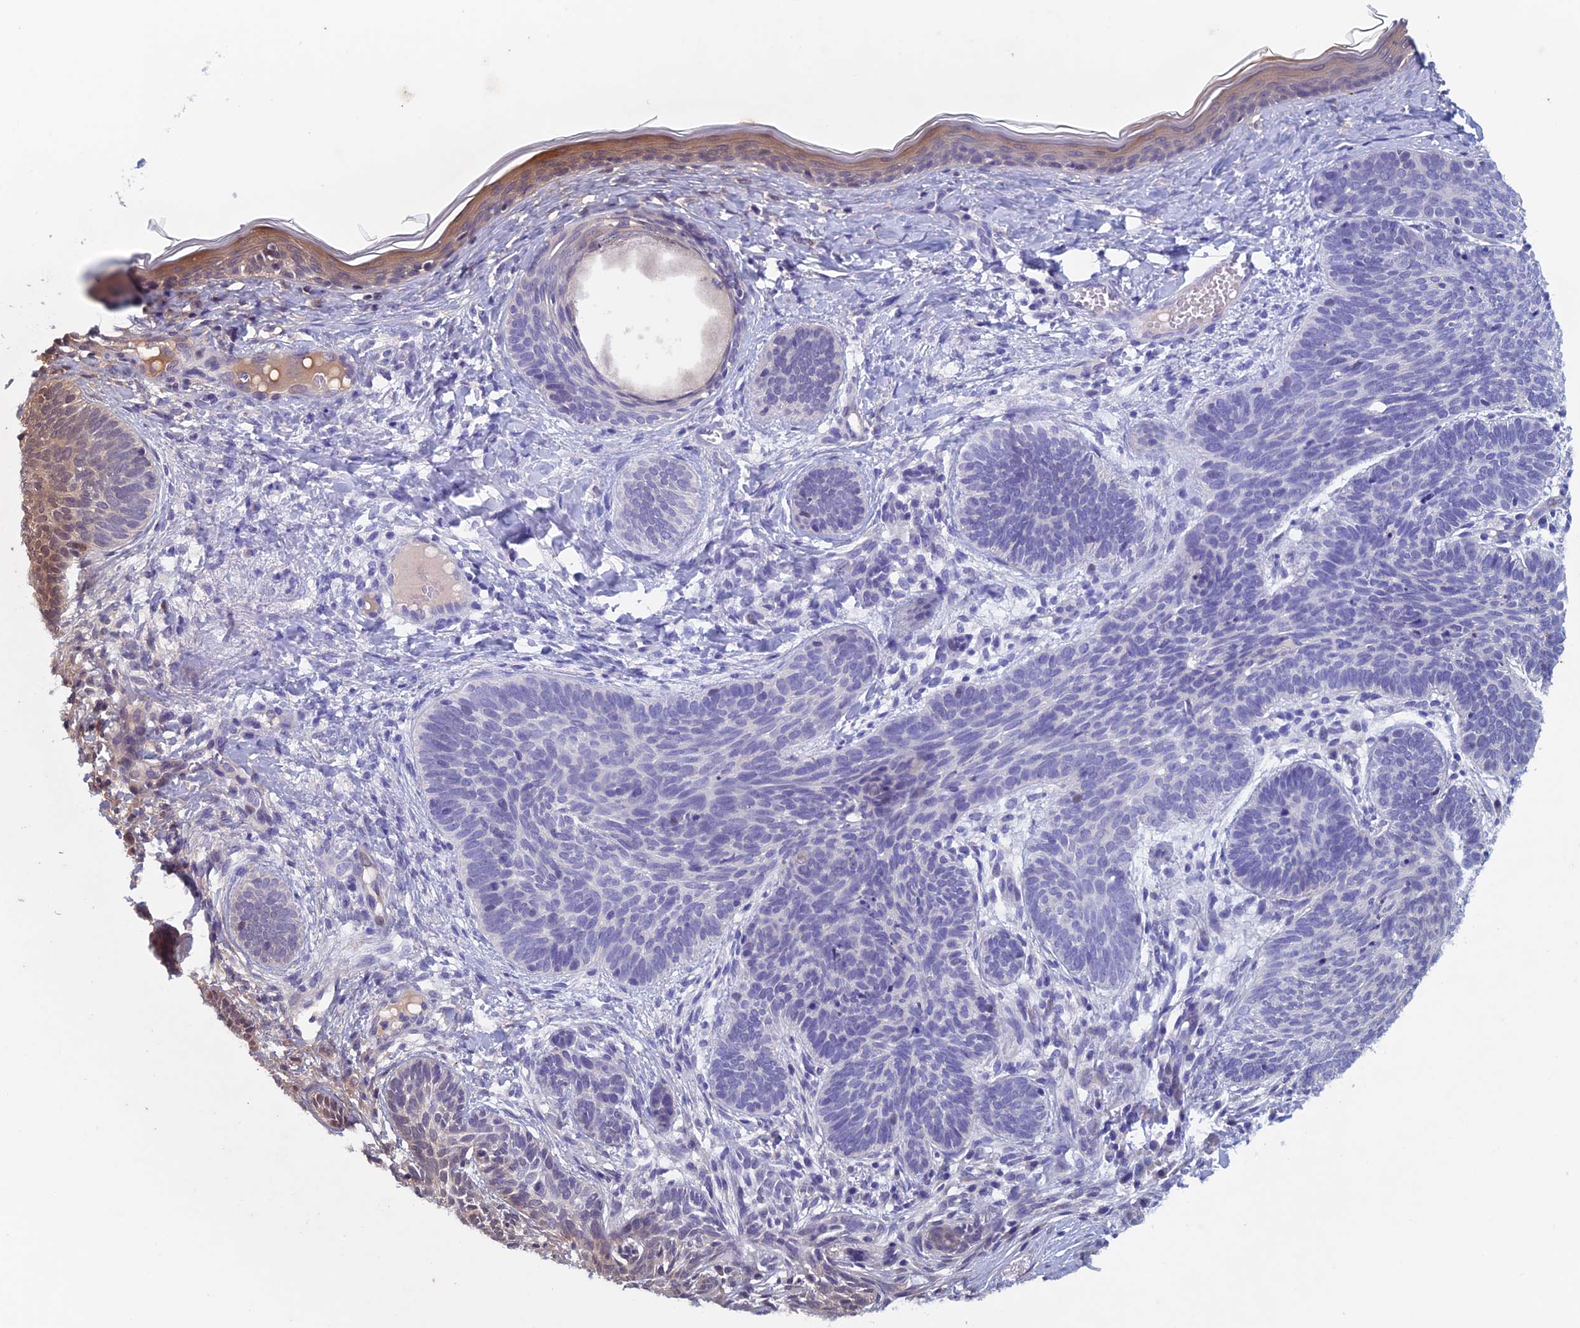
{"staining": {"intensity": "negative", "quantity": "none", "location": "none"}, "tissue": "skin cancer", "cell_type": "Tumor cells", "image_type": "cancer", "snomed": [{"axis": "morphology", "description": "Basal cell carcinoma"}, {"axis": "topography", "description": "Skin"}], "caption": "This is an immunohistochemistry micrograph of skin basal cell carcinoma. There is no staining in tumor cells.", "gene": "PSMC3IP", "patient": {"sex": "female", "age": 81}}